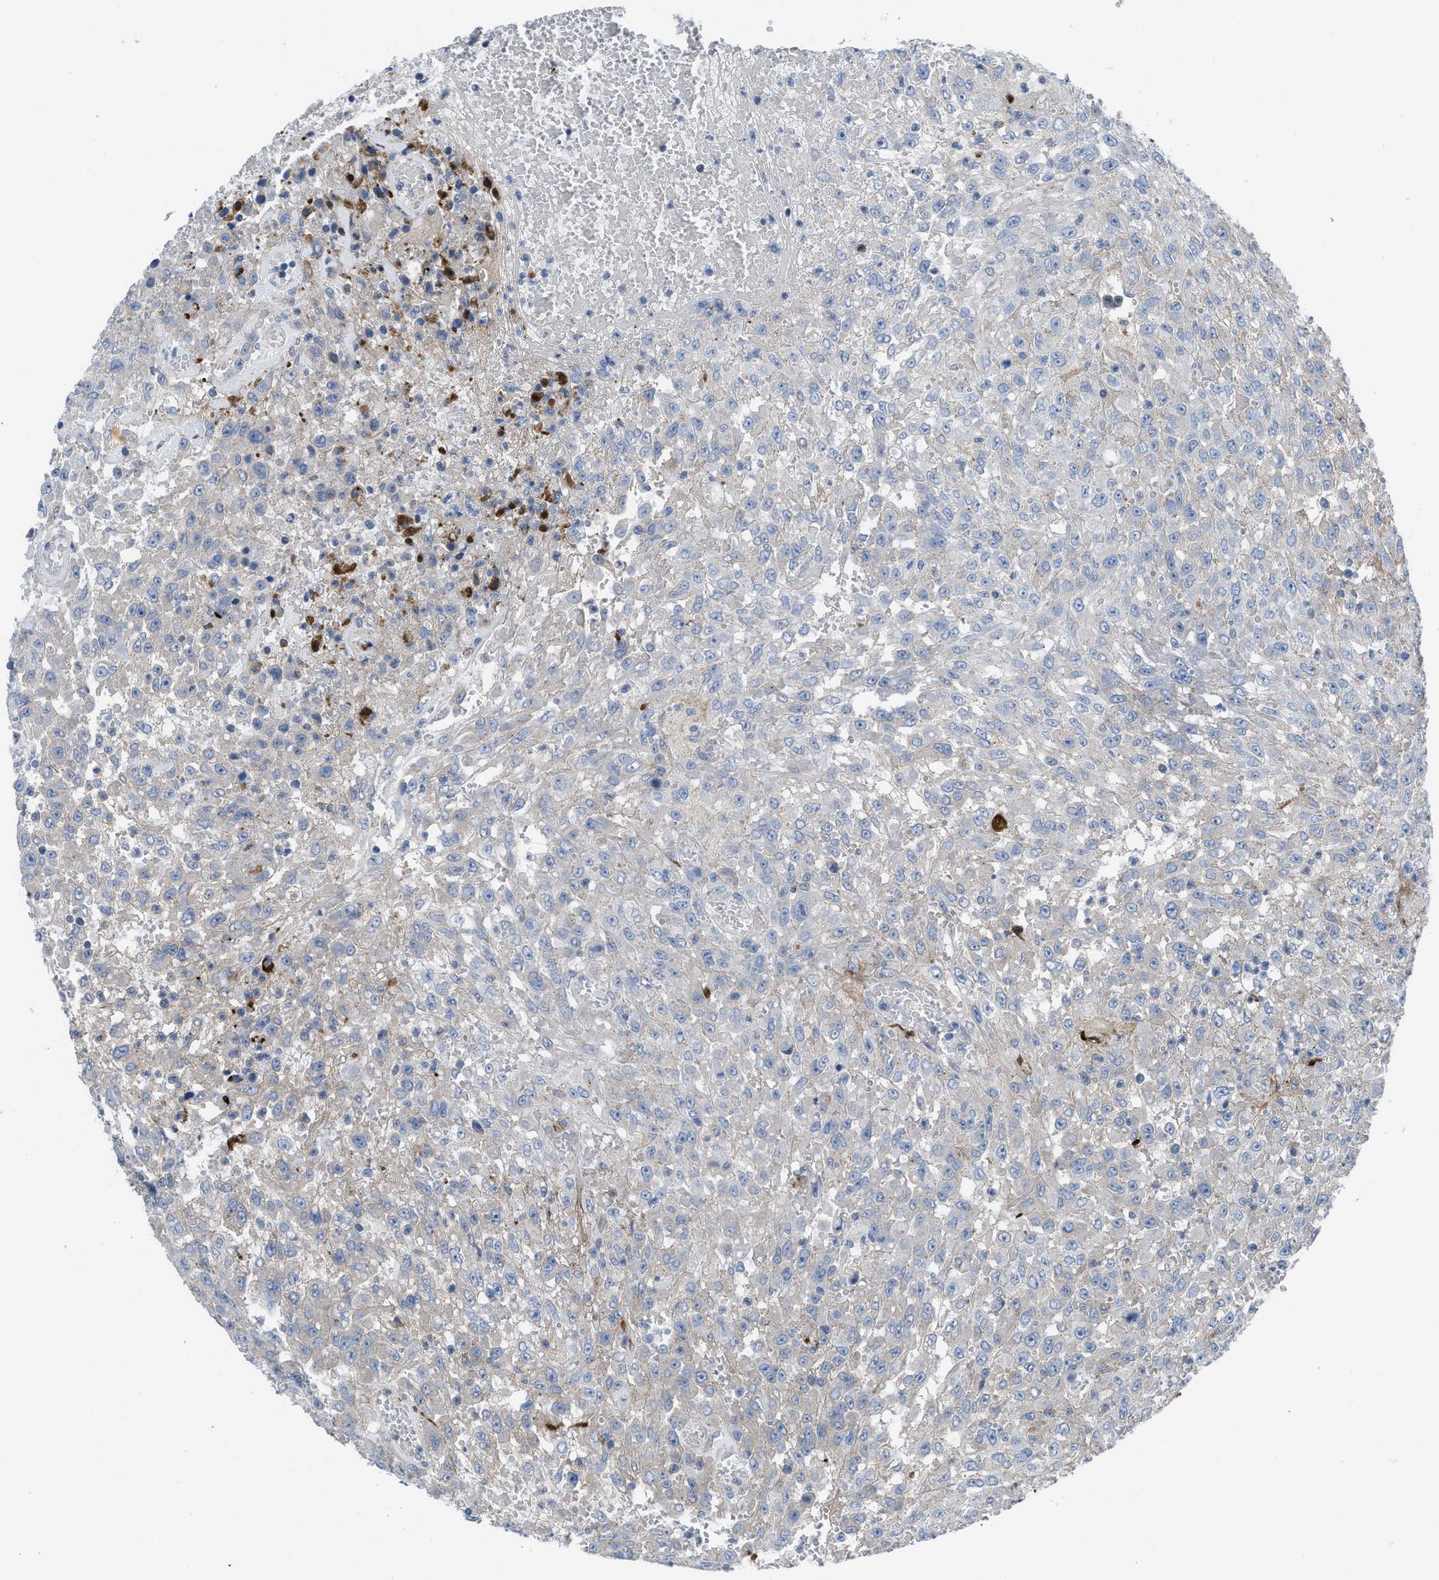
{"staining": {"intensity": "negative", "quantity": "none", "location": "none"}, "tissue": "urothelial cancer", "cell_type": "Tumor cells", "image_type": "cancer", "snomed": [{"axis": "morphology", "description": "Urothelial carcinoma, High grade"}, {"axis": "topography", "description": "Urinary bladder"}], "caption": "Tumor cells show no significant protein expression in urothelial cancer. Nuclei are stained in blue.", "gene": "HPX", "patient": {"sex": "male", "age": 46}}